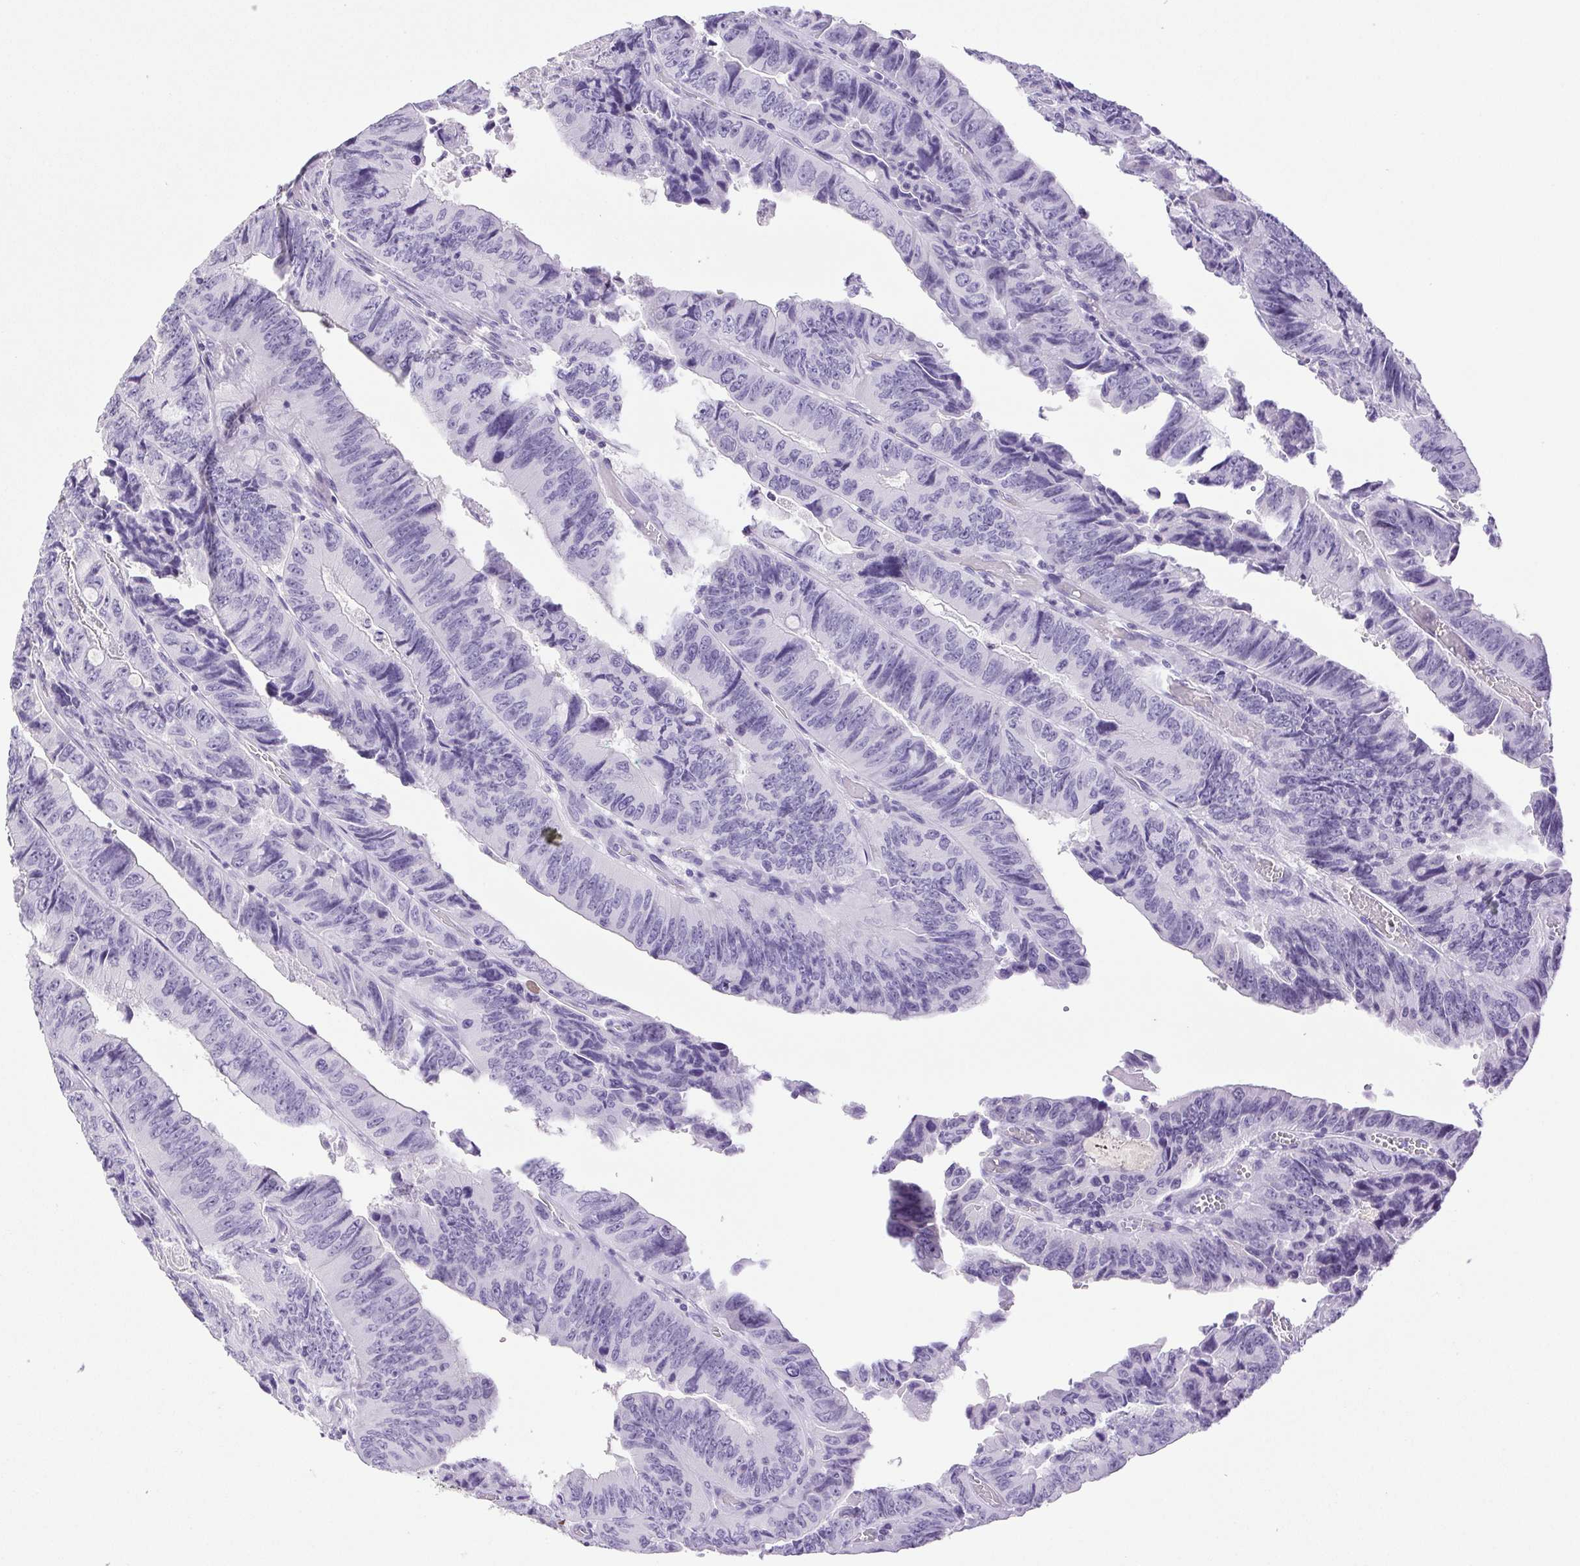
{"staining": {"intensity": "negative", "quantity": "none", "location": "none"}, "tissue": "colorectal cancer", "cell_type": "Tumor cells", "image_type": "cancer", "snomed": [{"axis": "morphology", "description": "Adenocarcinoma, NOS"}, {"axis": "topography", "description": "Colon"}], "caption": "Tumor cells are negative for brown protein staining in colorectal adenocarcinoma. The staining is performed using DAB (3,3'-diaminobenzidine) brown chromogen with nuclei counter-stained in using hematoxylin.", "gene": "HLA-G", "patient": {"sex": "female", "age": 84}}